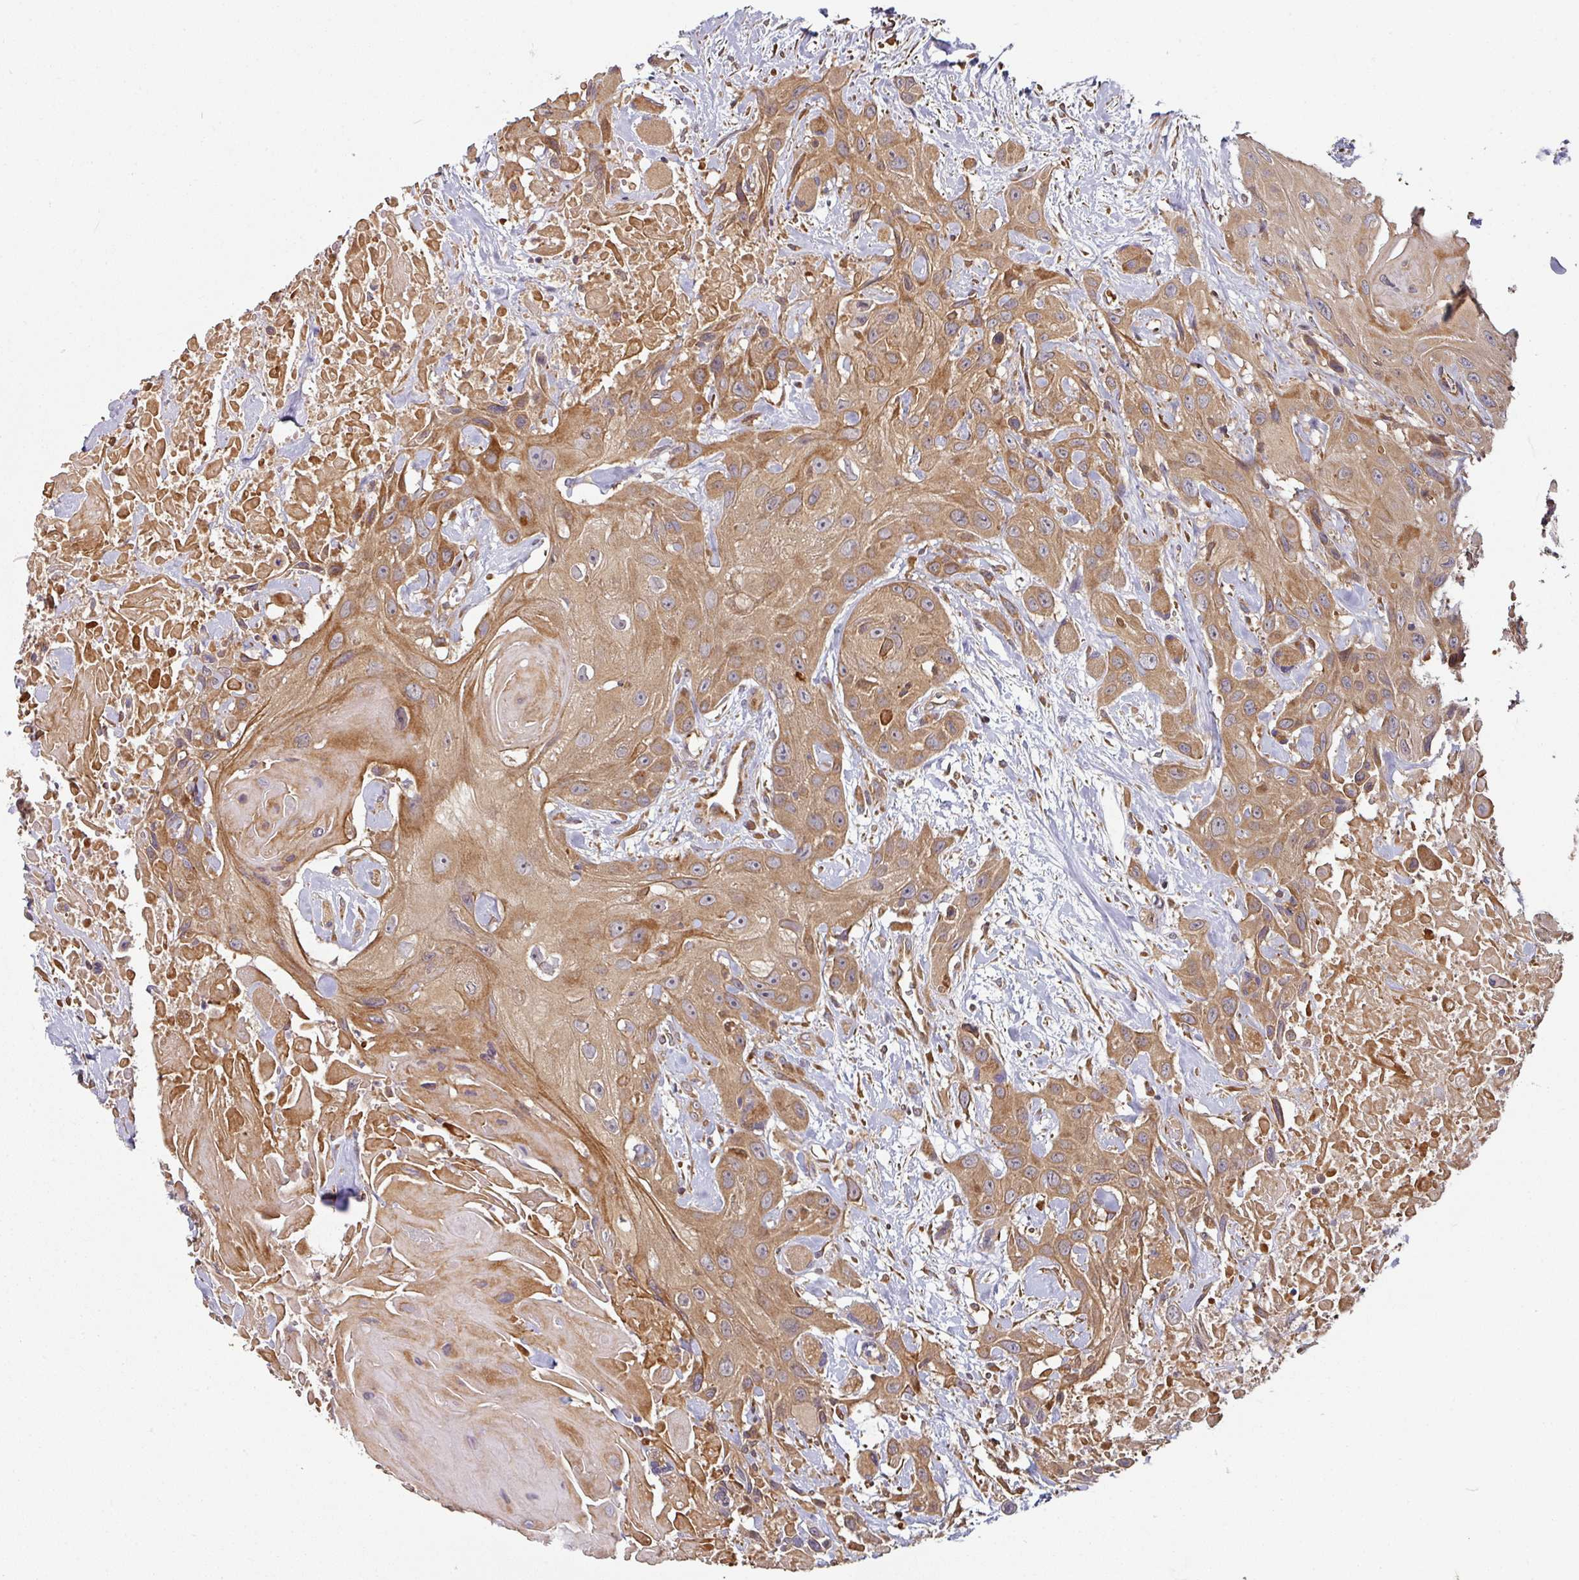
{"staining": {"intensity": "moderate", "quantity": ">75%", "location": "cytoplasmic/membranous"}, "tissue": "head and neck cancer", "cell_type": "Tumor cells", "image_type": "cancer", "snomed": [{"axis": "morphology", "description": "Squamous cell carcinoma, NOS"}, {"axis": "topography", "description": "Head-Neck"}], "caption": "Immunohistochemical staining of squamous cell carcinoma (head and neck) shows moderate cytoplasmic/membranous protein staining in approximately >75% of tumor cells.", "gene": "SIK1", "patient": {"sex": "male", "age": 81}}